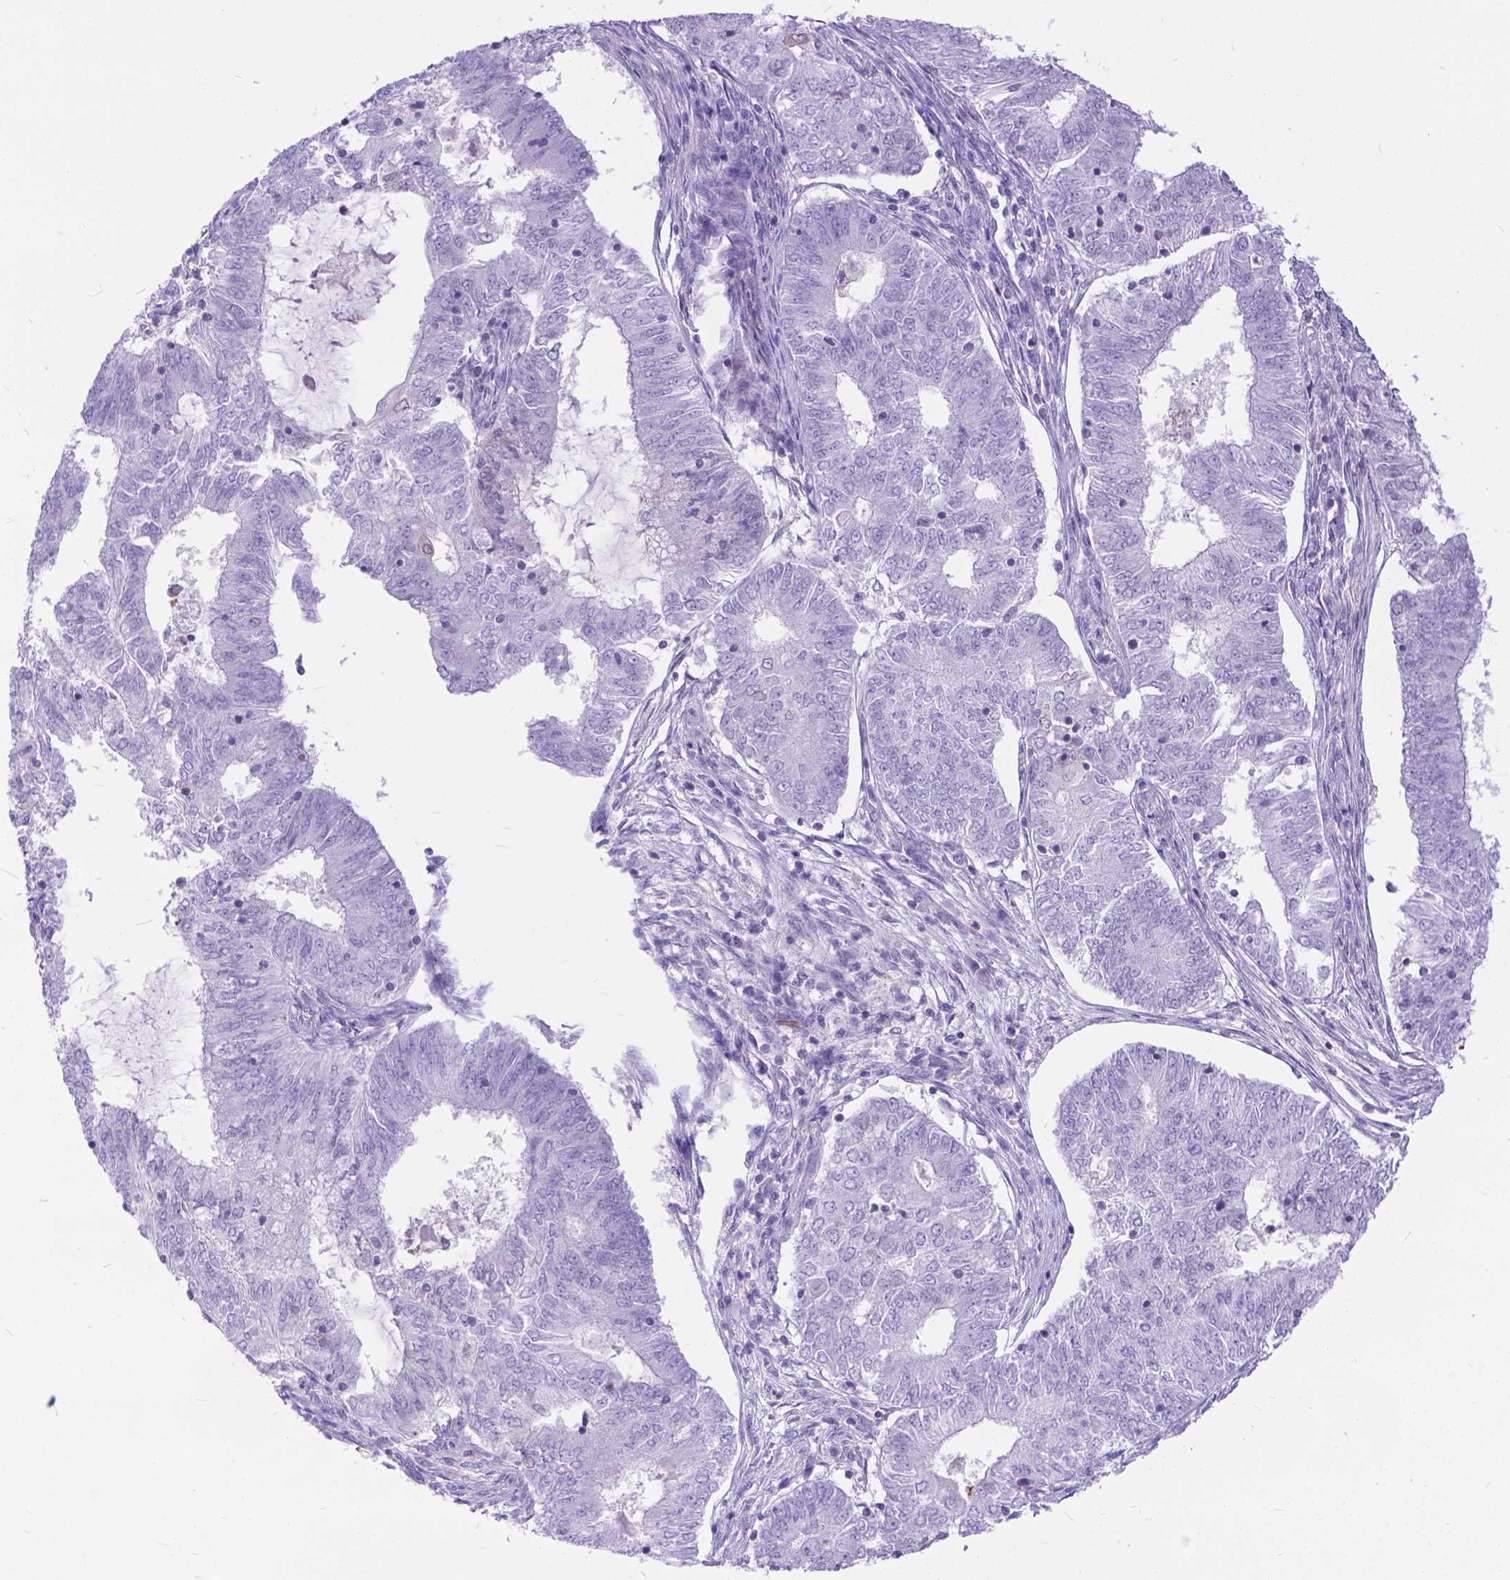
{"staining": {"intensity": "negative", "quantity": "none", "location": "none"}, "tissue": "endometrial cancer", "cell_type": "Tumor cells", "image_type": "cancer", "snomed": [{"axis": "morphology", "description": "Adenocarcinoma, NOS"}, {"axis": "topography", "description": "Endometrium"}], "caption": "A photomicrograph of adenocarcinoma (endometrial) stained for a protein exhibits no brown staining in tumor cells.", "gene": "TMEM169", "patient": {"sex": "female", "age": 62}}